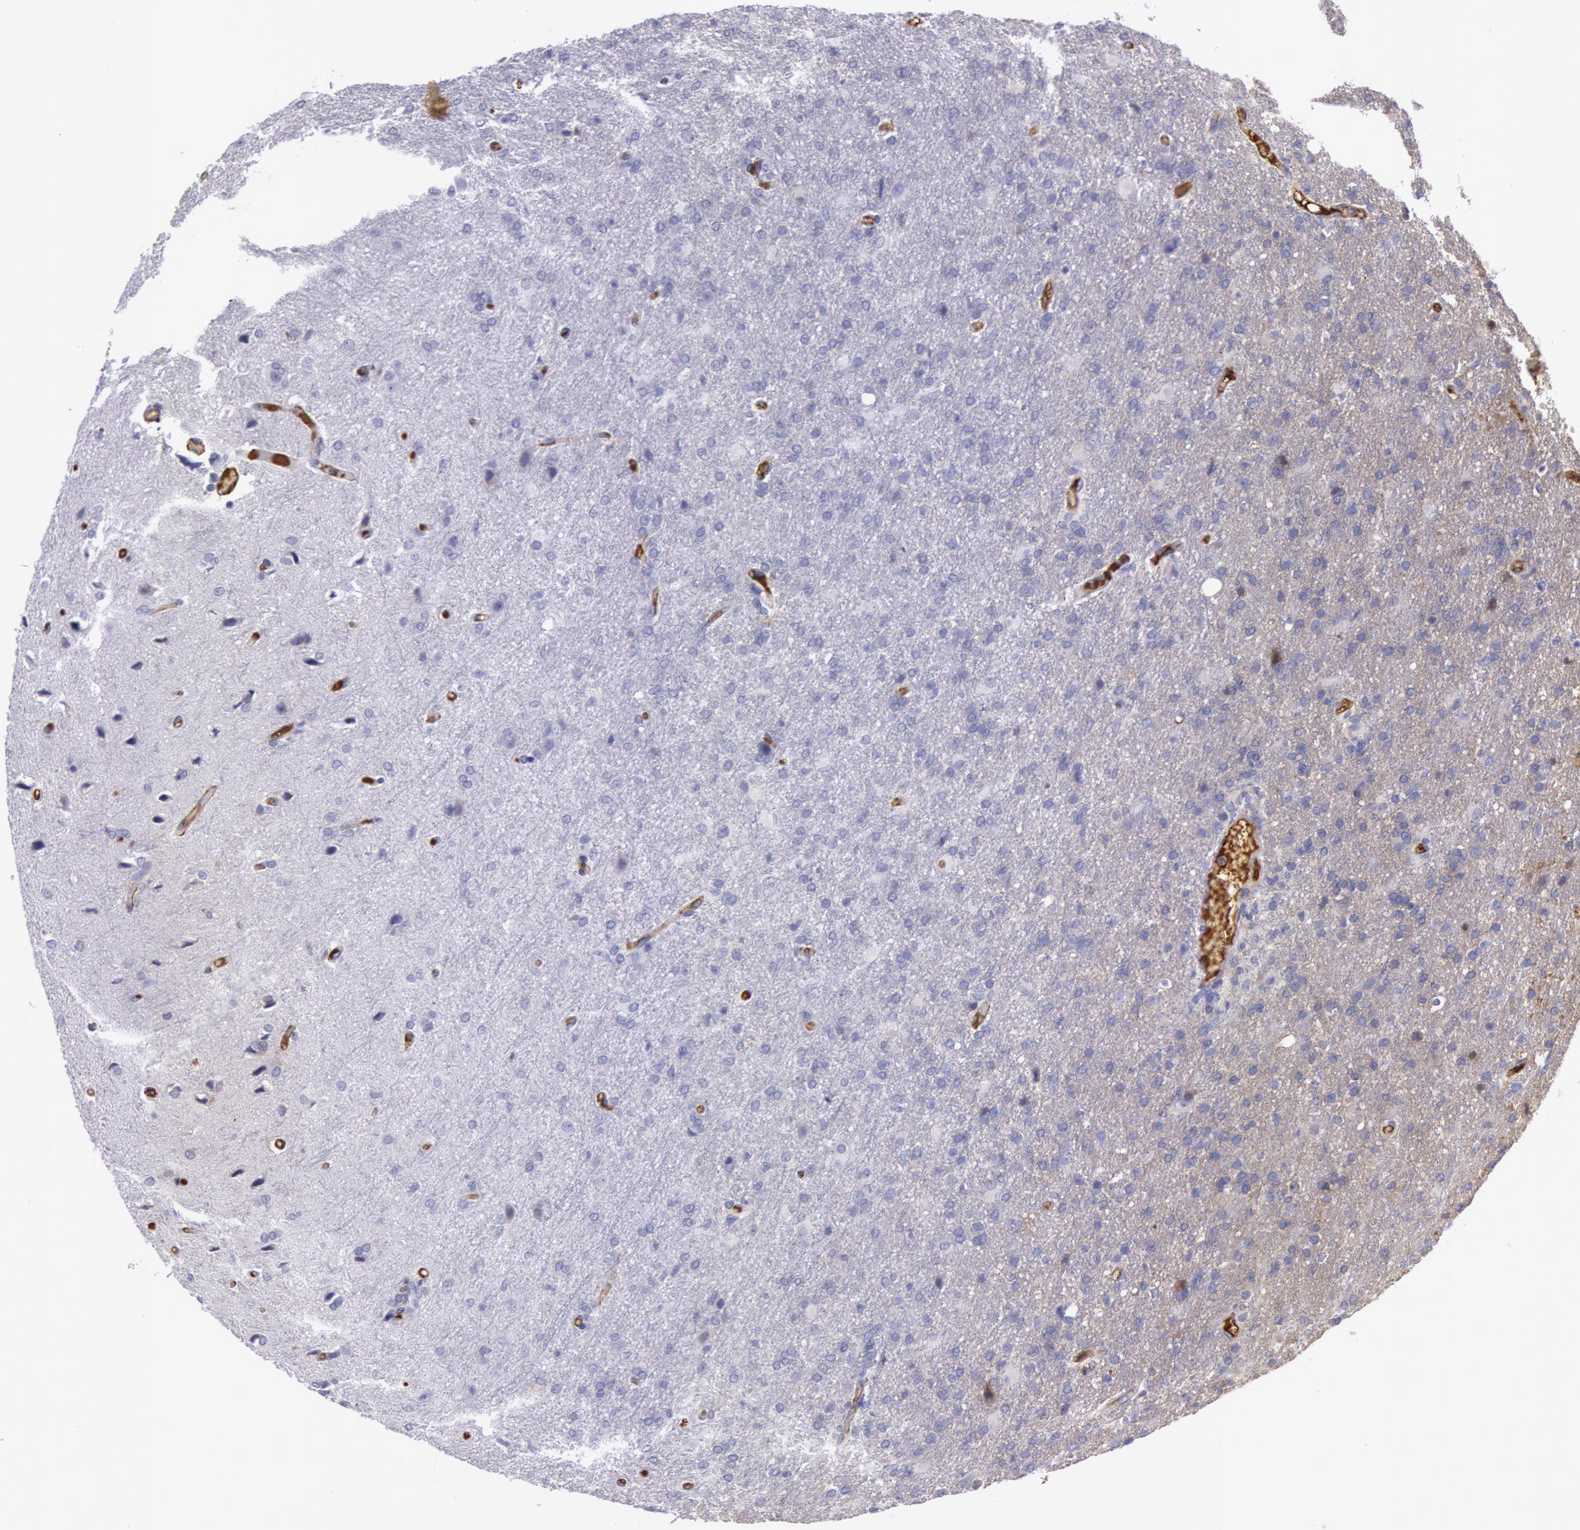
{"staining": {"intensity": "negative", "quantity": "none", "location": "none"}, "tissue": "glioma", "cell_type": "Tumor cells", "image_type": "cancer", "snomed": [{"axis": "morphology", "description": "Glioma, malignant, High grade"}, {"axis": "topography", "description": "Brain"}], "caption": "Protein analysis of malignant glioma (high-grade) demonstrates no significant staining in tumor cells. (DAB (3,3'-diaminobenzidine) immunohistochemistry (IHC) visualized using brightfield microscopy, high magnification).", "gene": "IGHG1", "patient": {"sex": "male", "age": 68}}